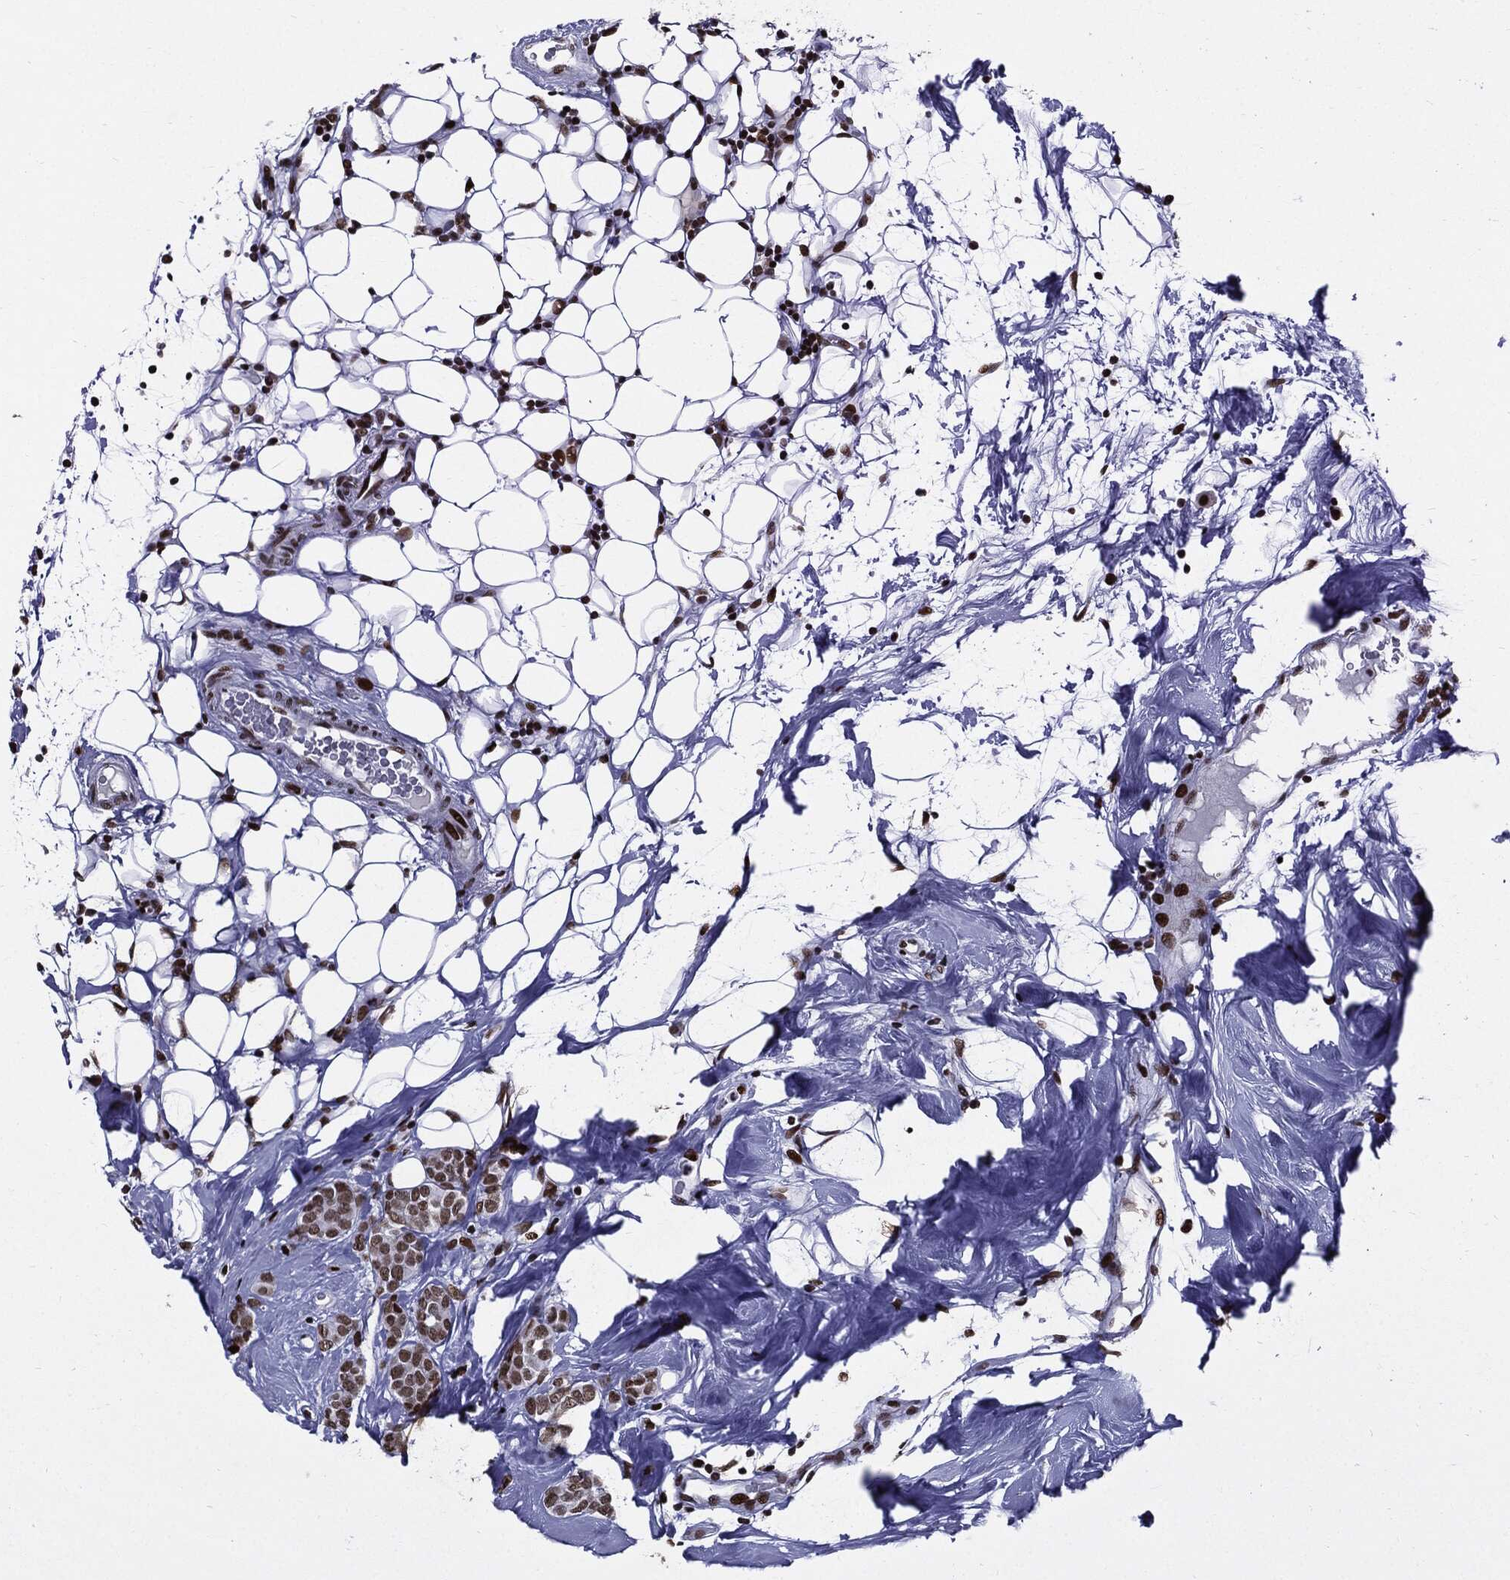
{"staining": {"intensity": "moderate", "quantity": ">75%", "location": "nuclear"}, "tissue": "breast cancer", "cell_type": "Tumor cells", "image_type": "cancer", "snomed": [{"axis": "morphology", "description": "Lobular carcinoma"}, {"axis": "topography", "description": "Breast"}], "caption": "Moderate nuclear positivity for a protein is appreciated in about >75% of tumor cells of breast cancer using immunohistochemistry (IHC).", "gene": "ZFP91", "patient": {"sex": "female", "age": 49}}